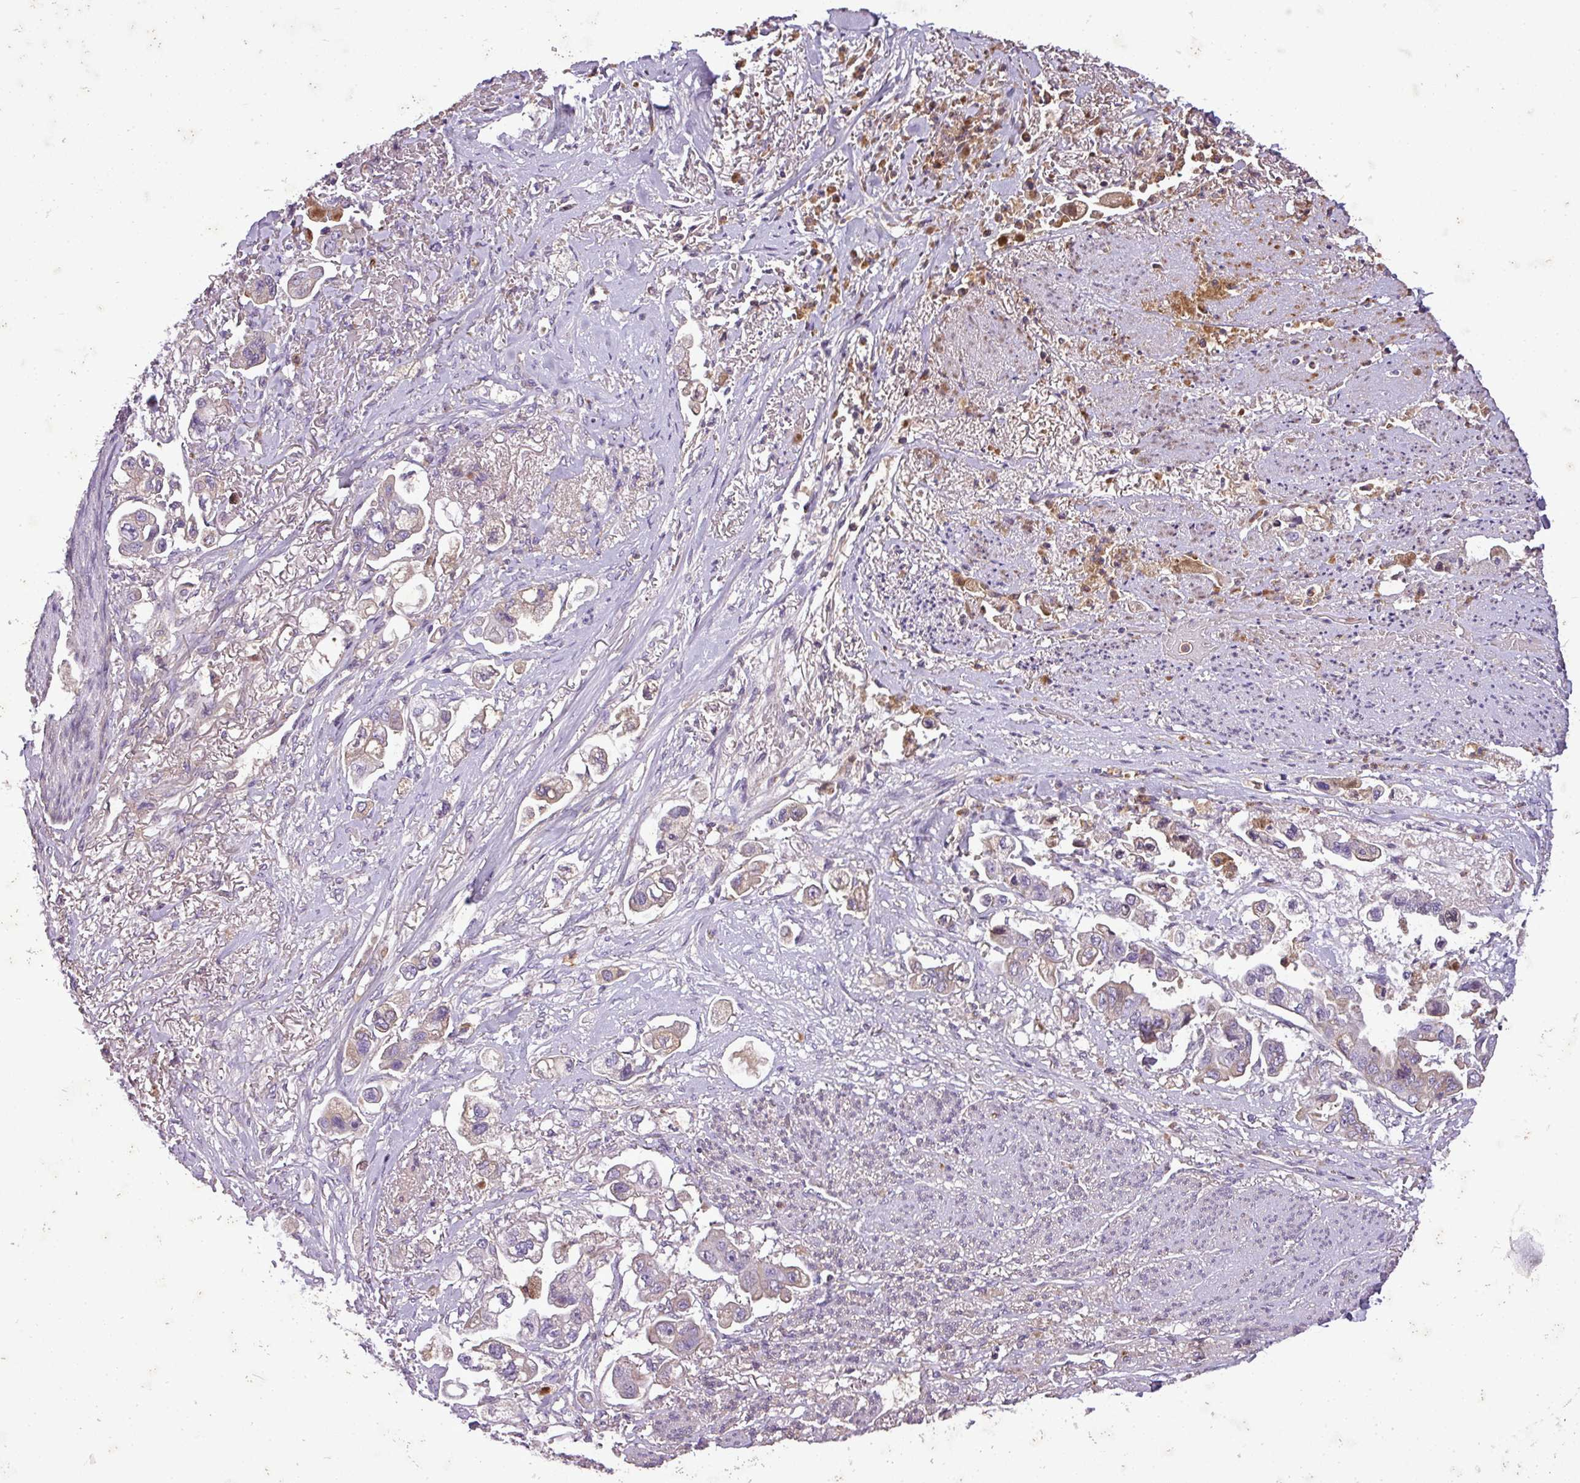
{"staining": {"intensity": "weak", "quantity": "<25%", "location": "cytoplasmic/membranous"}, "tissue": "stomach cancer", "cell_type": "Tumor cells", "image_type": "cancer", "snomed": [{"axis": "morphology", "description": "Adenocarcinoma, NOS"}, {"axis": "topography", "description": "Stomach"}], "caption": "An IHC histopathology image of stomach cancer (adenocarcinoma) is shown. There is no staining in tumor cells of stomach cancer (adenocarcinoma).", "gene": "C4B", "patient": {"sex": "male", "age": 62}}